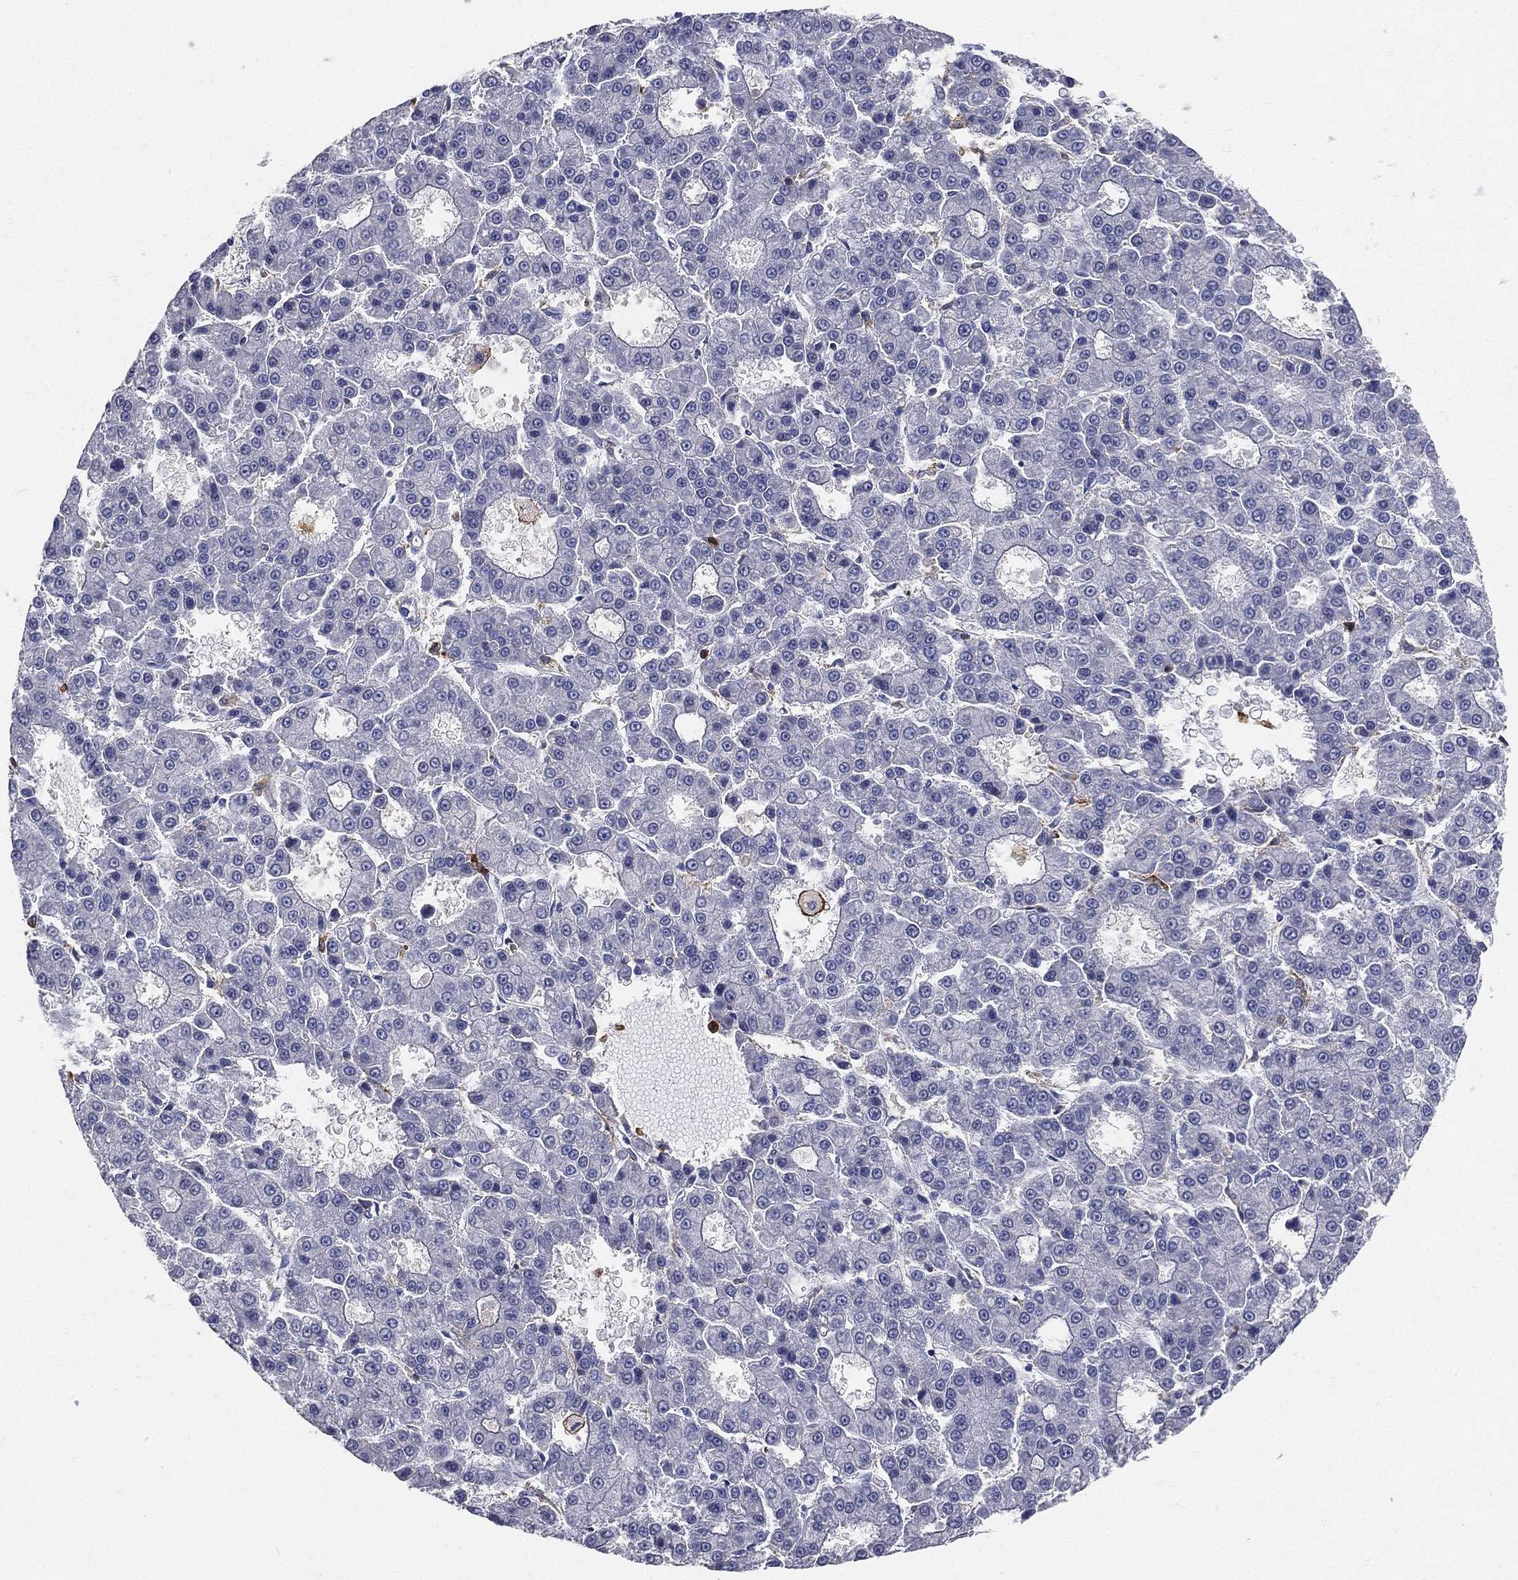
{"staining": {"intensity": "negative", "quantity": "none", "location": "none"}, "tissue": "liver cancer", "cell_type": "Tumor cells", "image_type": "cancer", "snomed": [{"axis": "morphology", "description": "Carcinoma, Hepatocellular, NOS"}, {"axis": "topography", "description": "Liver"}], "caption": "Immunohistochemistry micrograph of neoplastic tissue: human liver cancer stained with DAB (3,3'-diaminobenzidine) reveals no significant protein positivity in tumor cells.", "gene": "CD33", "patient": {"sex": "male", "age": 70}}